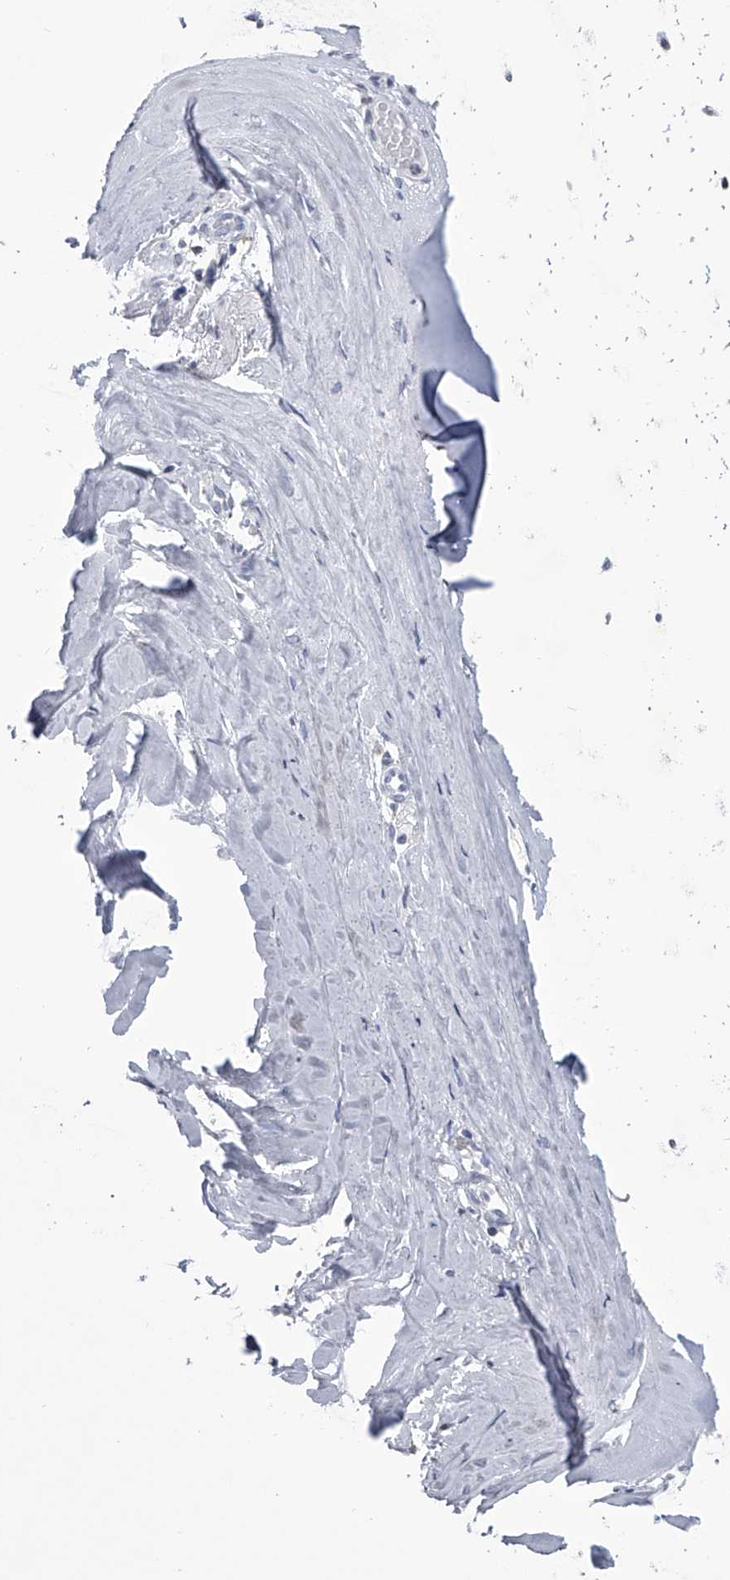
{"staining": {"intensity": "negative", "quantity": "none", "location": "none"}, "tissue": "soft tissue", "cell_type": "Fibroblasts", "image_type": "normal", "snomed": [{"axis": "morphology", "description": "Normal tissue, NOS"}, {"axis": "morphology", "description": "Basal cell carcinoma"}, {"axis": "topography", "description": "Cartilage tissue"}, {"axis": "topography", "description": "Nasopharynx"}, {"axis": "topography", "description": "Oral tissue"}], "caption": "DAB immunohistochemical staining of benign human soft tissue reveals no significant staining in fibroblasts. (Brightfield microscopy of DAB IHC at high magnification).", "gene": "TASP1", "patient": {"sex": "female", "age": 77}}